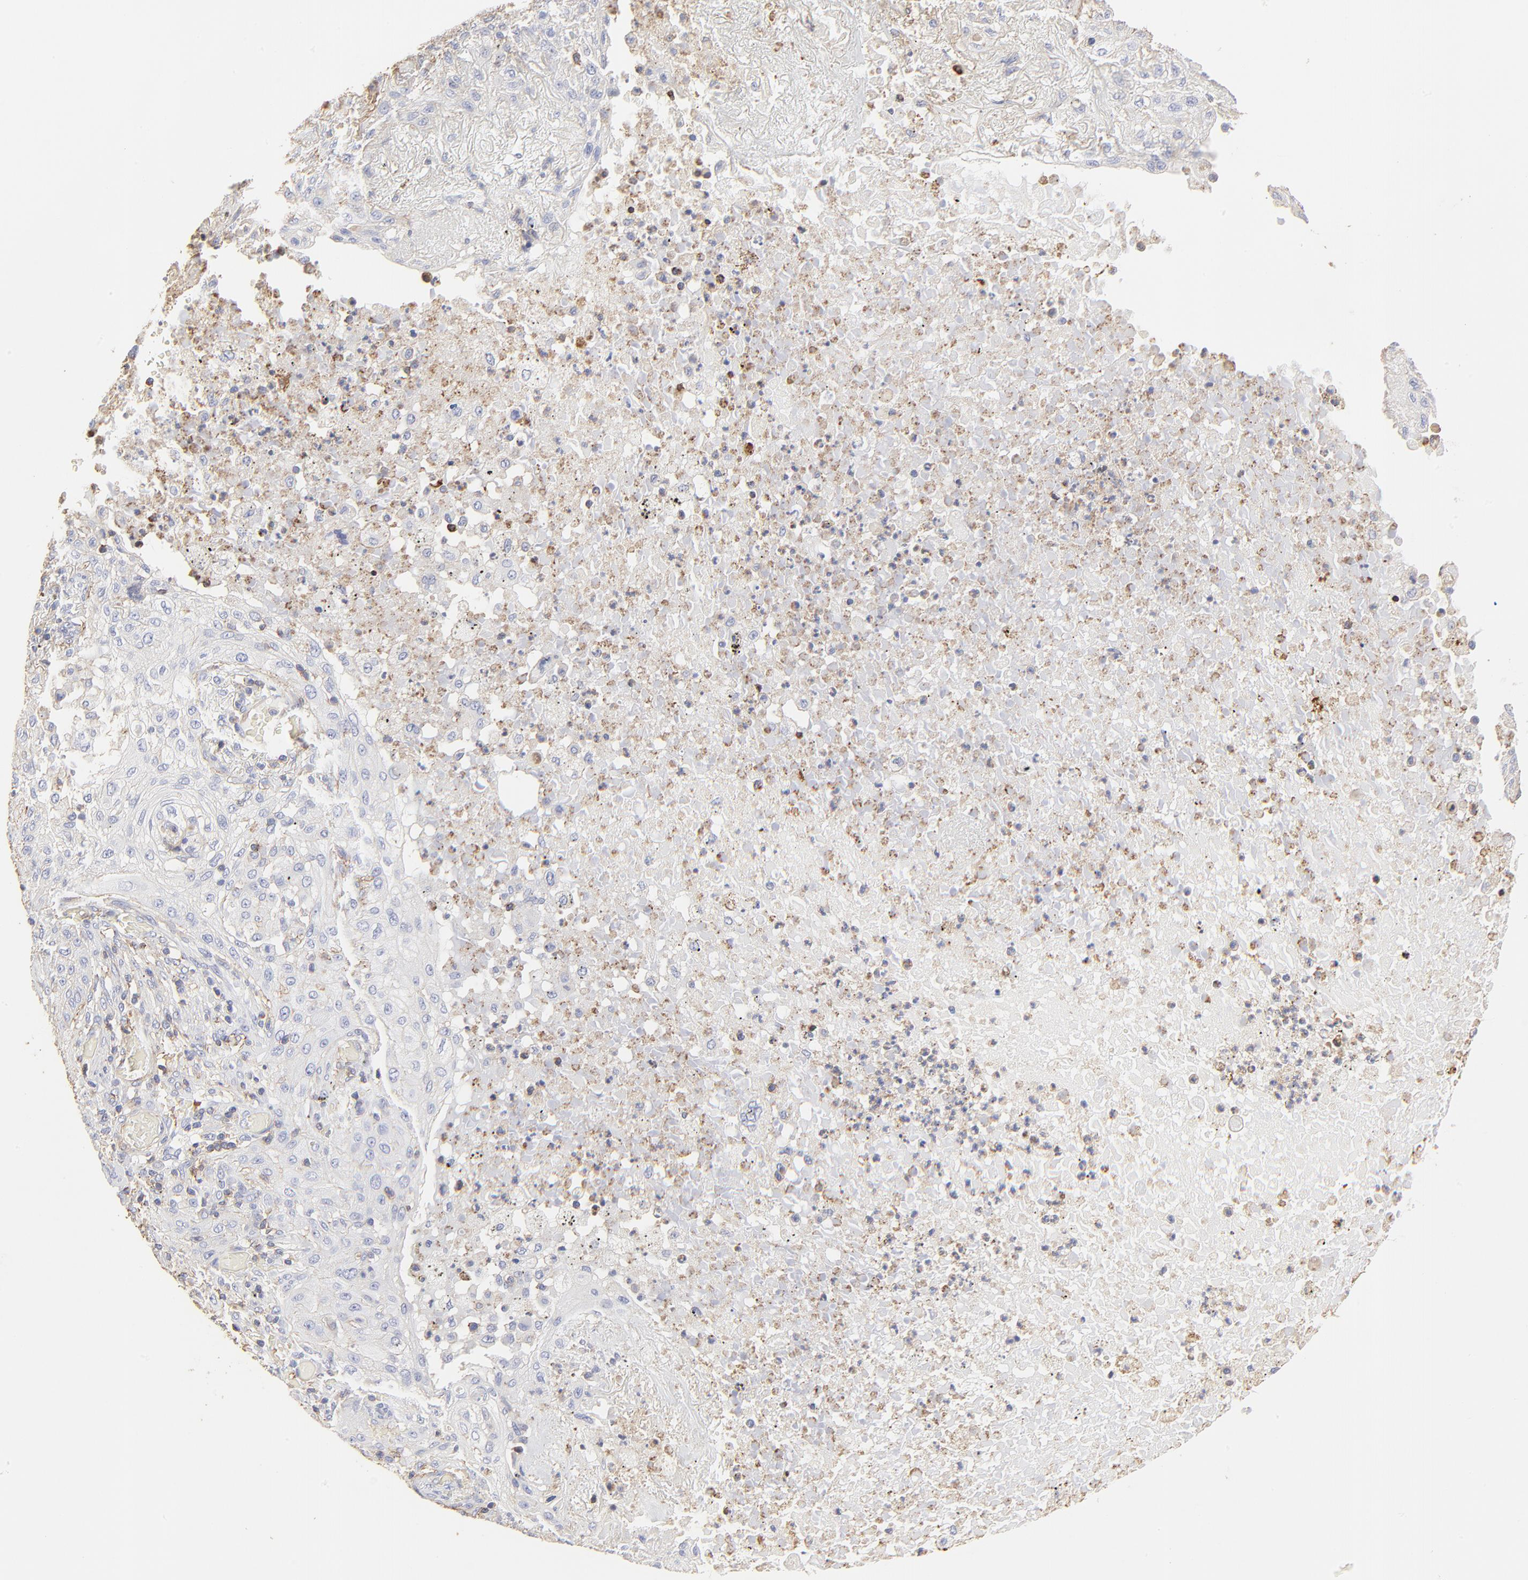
{"staining": {"intensity": "negative", "quantity": "none", "location": "none"}, "tissue": "lung cancer", "cell_type": "Tumor cells", "image_type": "cancer", "snomed": [{"axis": "morphology", "description": "Squamous cell carcinoma, NOS"}, {"axis": "topography", "description": "Lung"}], "caption": "Squamous cell carcinoma (lung) was stained to show a protein in brown. There is no significant expression in tumor cells. (DAB IHC, high magnification).", "gene": "ANXA6", "patient": {"sex": "female", "age": 47}}